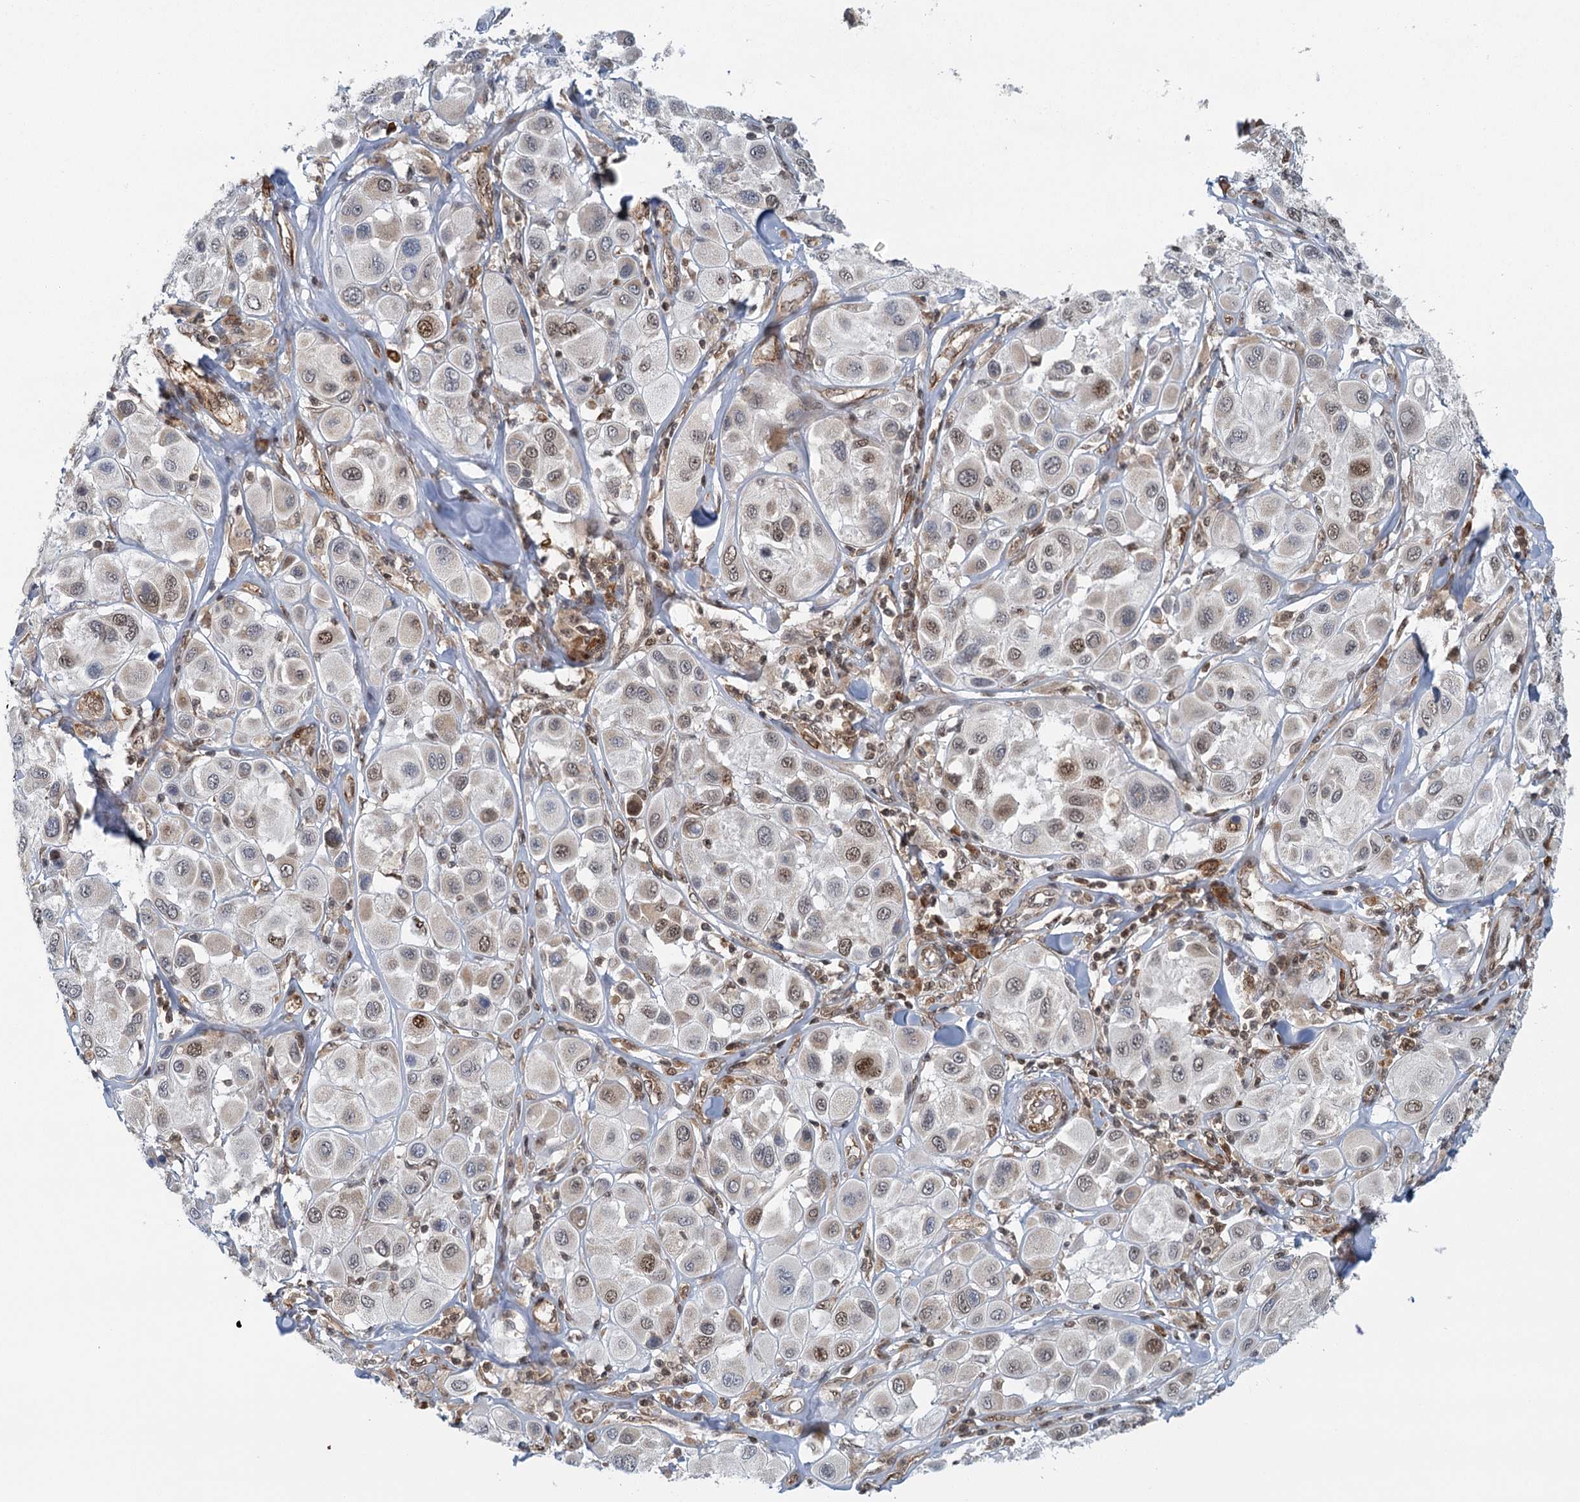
{"staining": {"intensity": "moderate", "quantity": "<25%", "location": "nuclear"}, "tissue": "melanoma", "cell_type": "Tumor cells", "image_type": "cancer", "snomed": [{"axis": "morphology", "description": "Malignant melanoma, Metastatic site"}, {"axis": "topography", "description": "Skin"}], "caption": "High-power microscopy captured an immunohistochemistry photomicrograph of malignant melanoma (metastatic site), revealing moderate nuclear staining in about <25% of tumor cells.", "gene": "GPATCH11", "patient": {"sex": "male", "age": 41}}